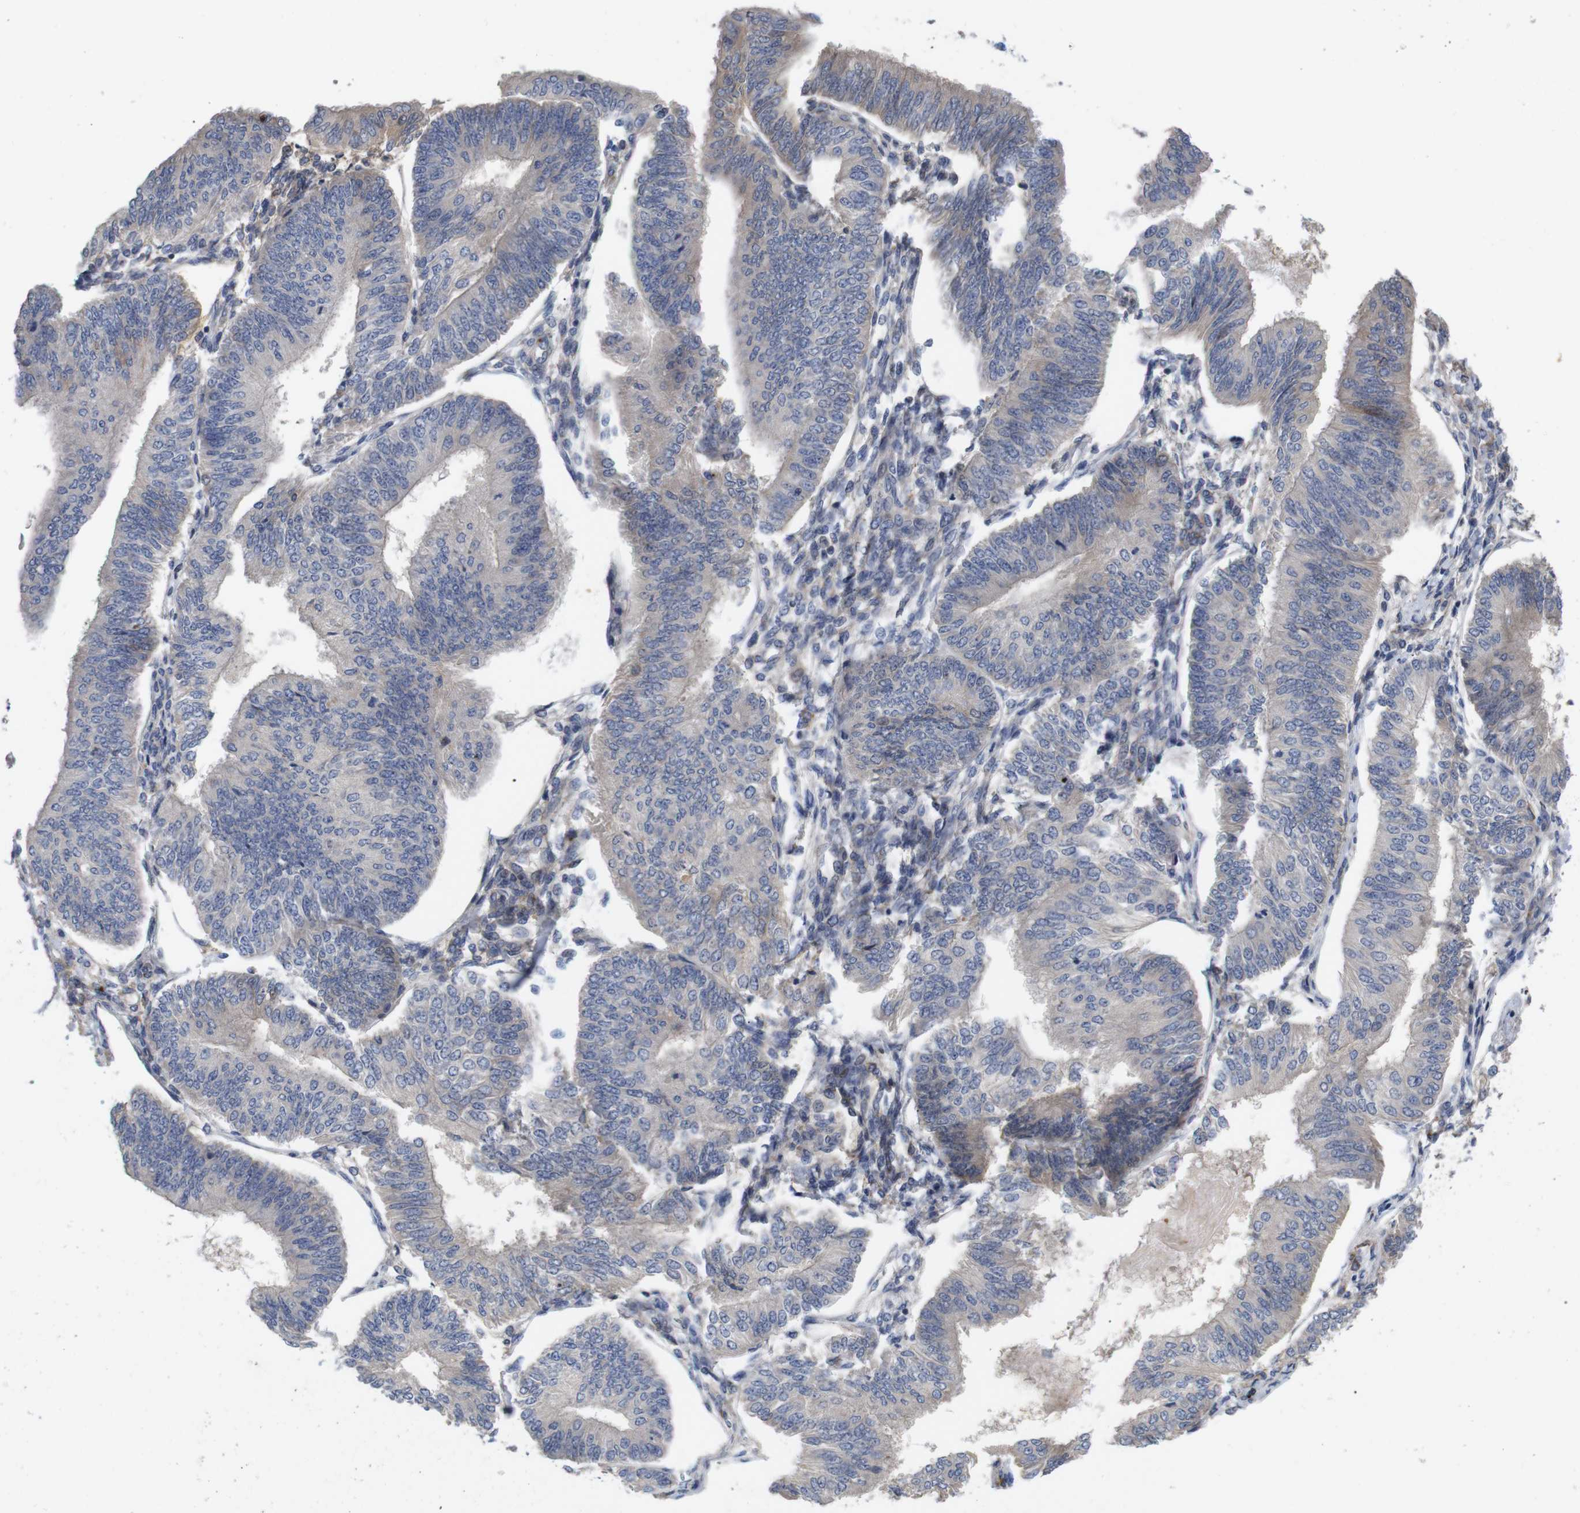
{"staining": {"intensity": "negative", "quantity": "none", "location": "none"}, "tissue": "endometrial cancer", "cell_type": "Tumor cells", "image_type": "cancer", "snomed": [{"axis": "morphology", "description": "Adenocarcinoma, NOS"}, {"axis": "topography", "description": "Endometrium"}], "caption": "Human endometrial cancer stained for a protein using IHC reveals no expression in tumor cells.", "gene": "SPRY3", "patient": {"sex": "female", "age": 58}}